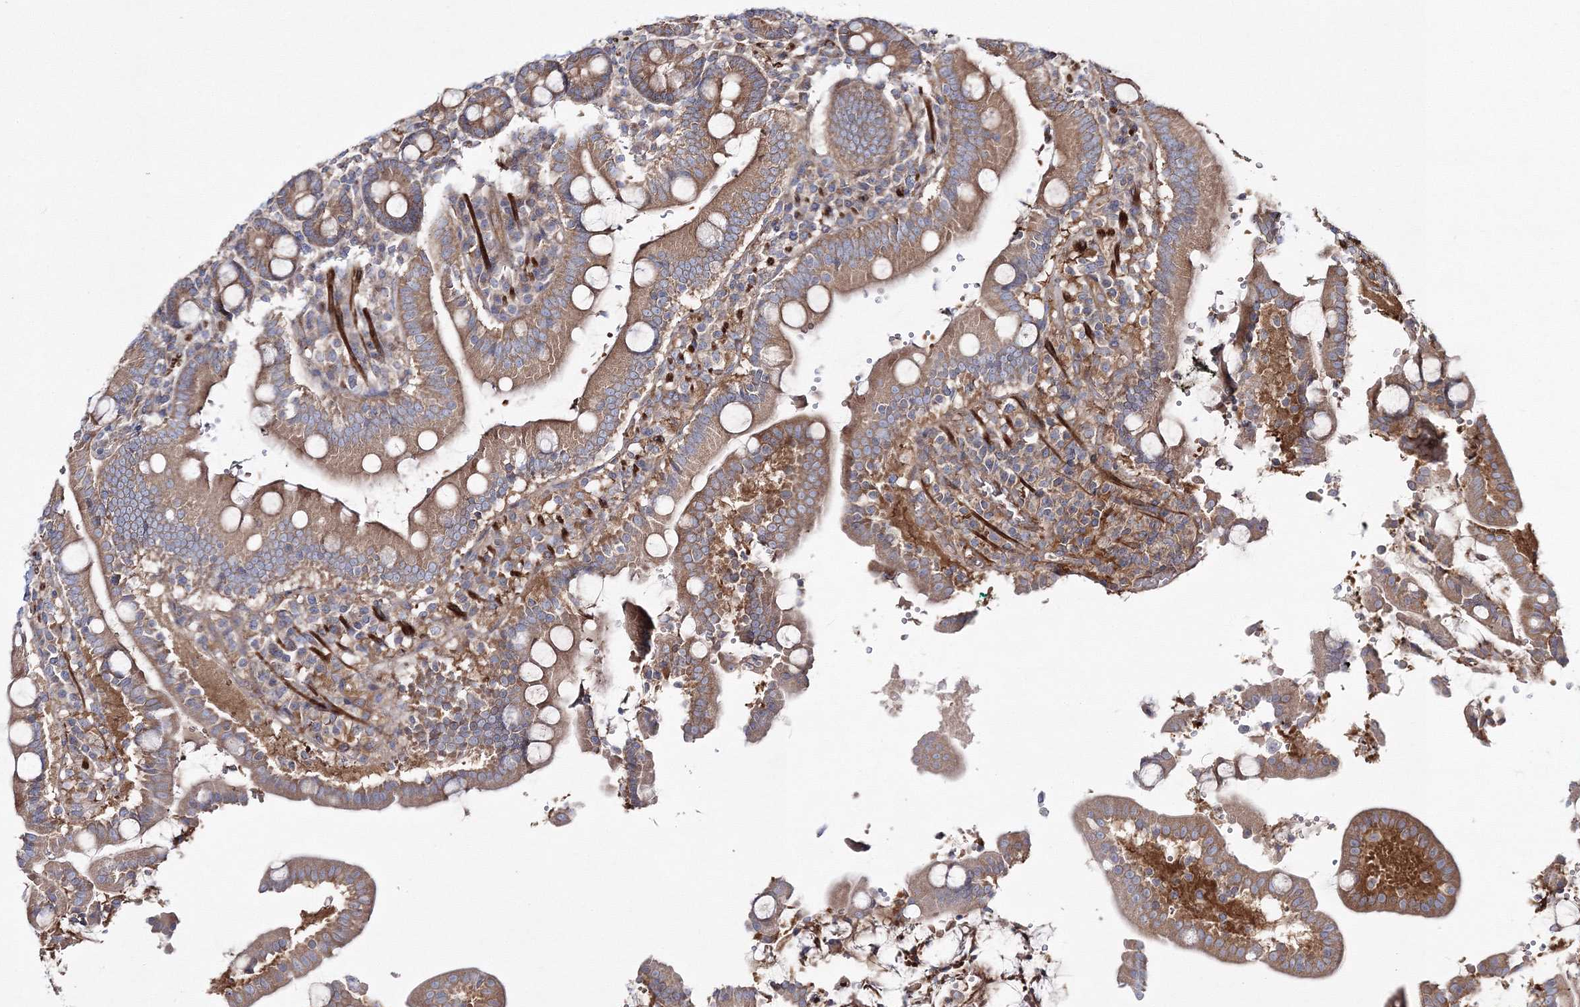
{"staining": {"intensity": "moderate", "quantity": ">75%", "location": "cytoplasmic/membranous"}, "tissue": "duodenum", "cell_type": "Glandular cells", "image_type": "normal", "snomed": [{"axis": "morphology", "description": "Normal tissue, NOS"}, {"axis": "topography", "description": "Small intestine, NOS"}], "caption": "Immunohistochemical staining of benign duodenum displays moderate cytoplasmic/membranous protein expression in about >75% of glandular cells. (DAB (3,3'-diaminobenzidine) IHC with brightfield microscopy, high magnification).", "gene": "ZSWIM6", "patient": {"sex": "female", "age": 71}}